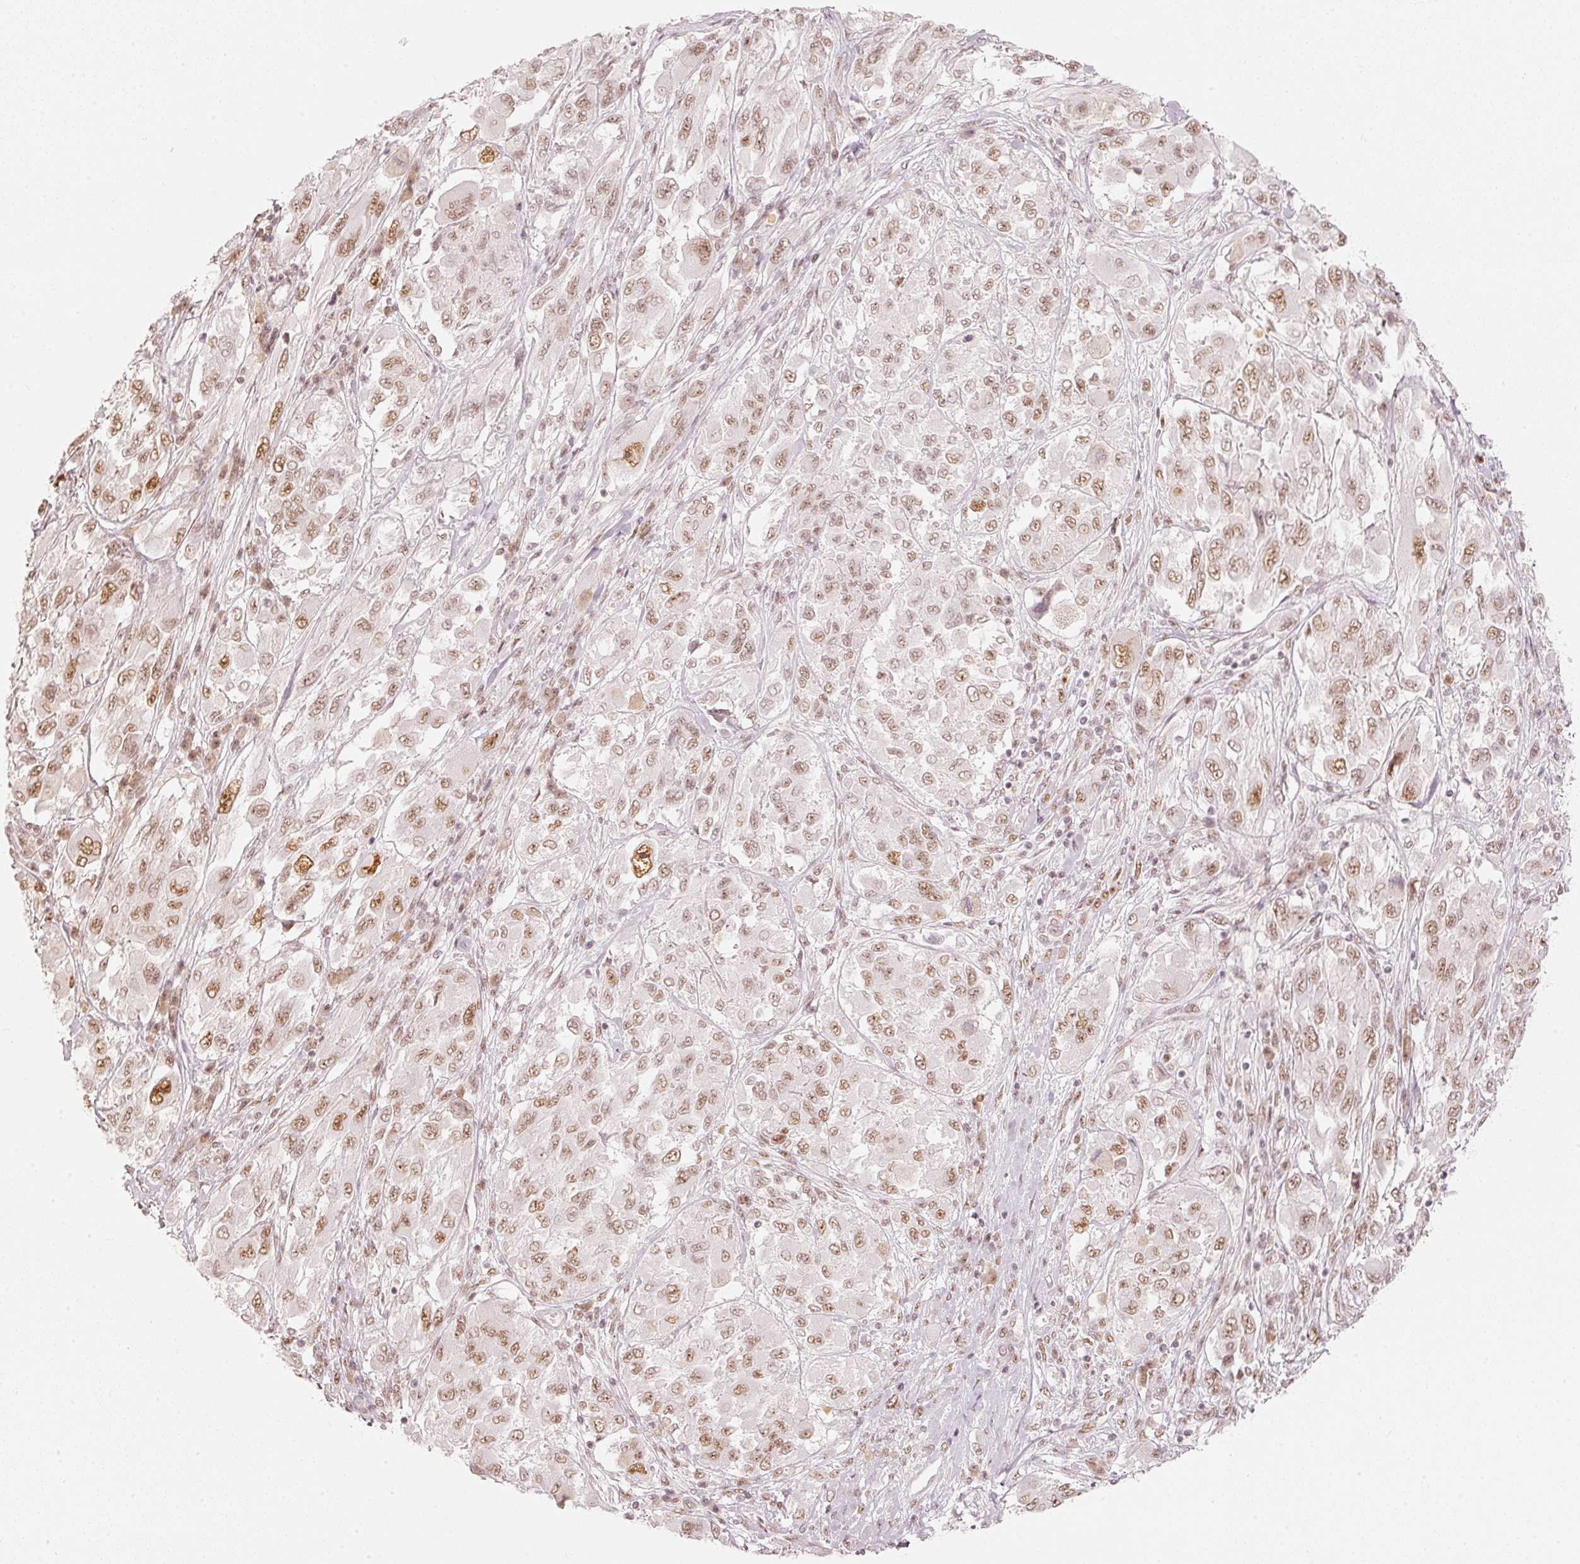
{"staining": {"intensity": "moderate", "quantity": ">75%", "location": "nuclear"}, "tissue": "melanoma", "cell_type": "Tumor cells", "image_type": "cancer", "snomed": [{"axis": "morphology", "description": "Malignant melanoma, NOS"}, {"axis": "topography", "description": "Skin"}], "caption": "Moderate nuclear expression is identified in approximately >75% of tumor cells in melanoma.", "gene": "PPP1R10", "patient": {"sex": "female", "age": 91}}